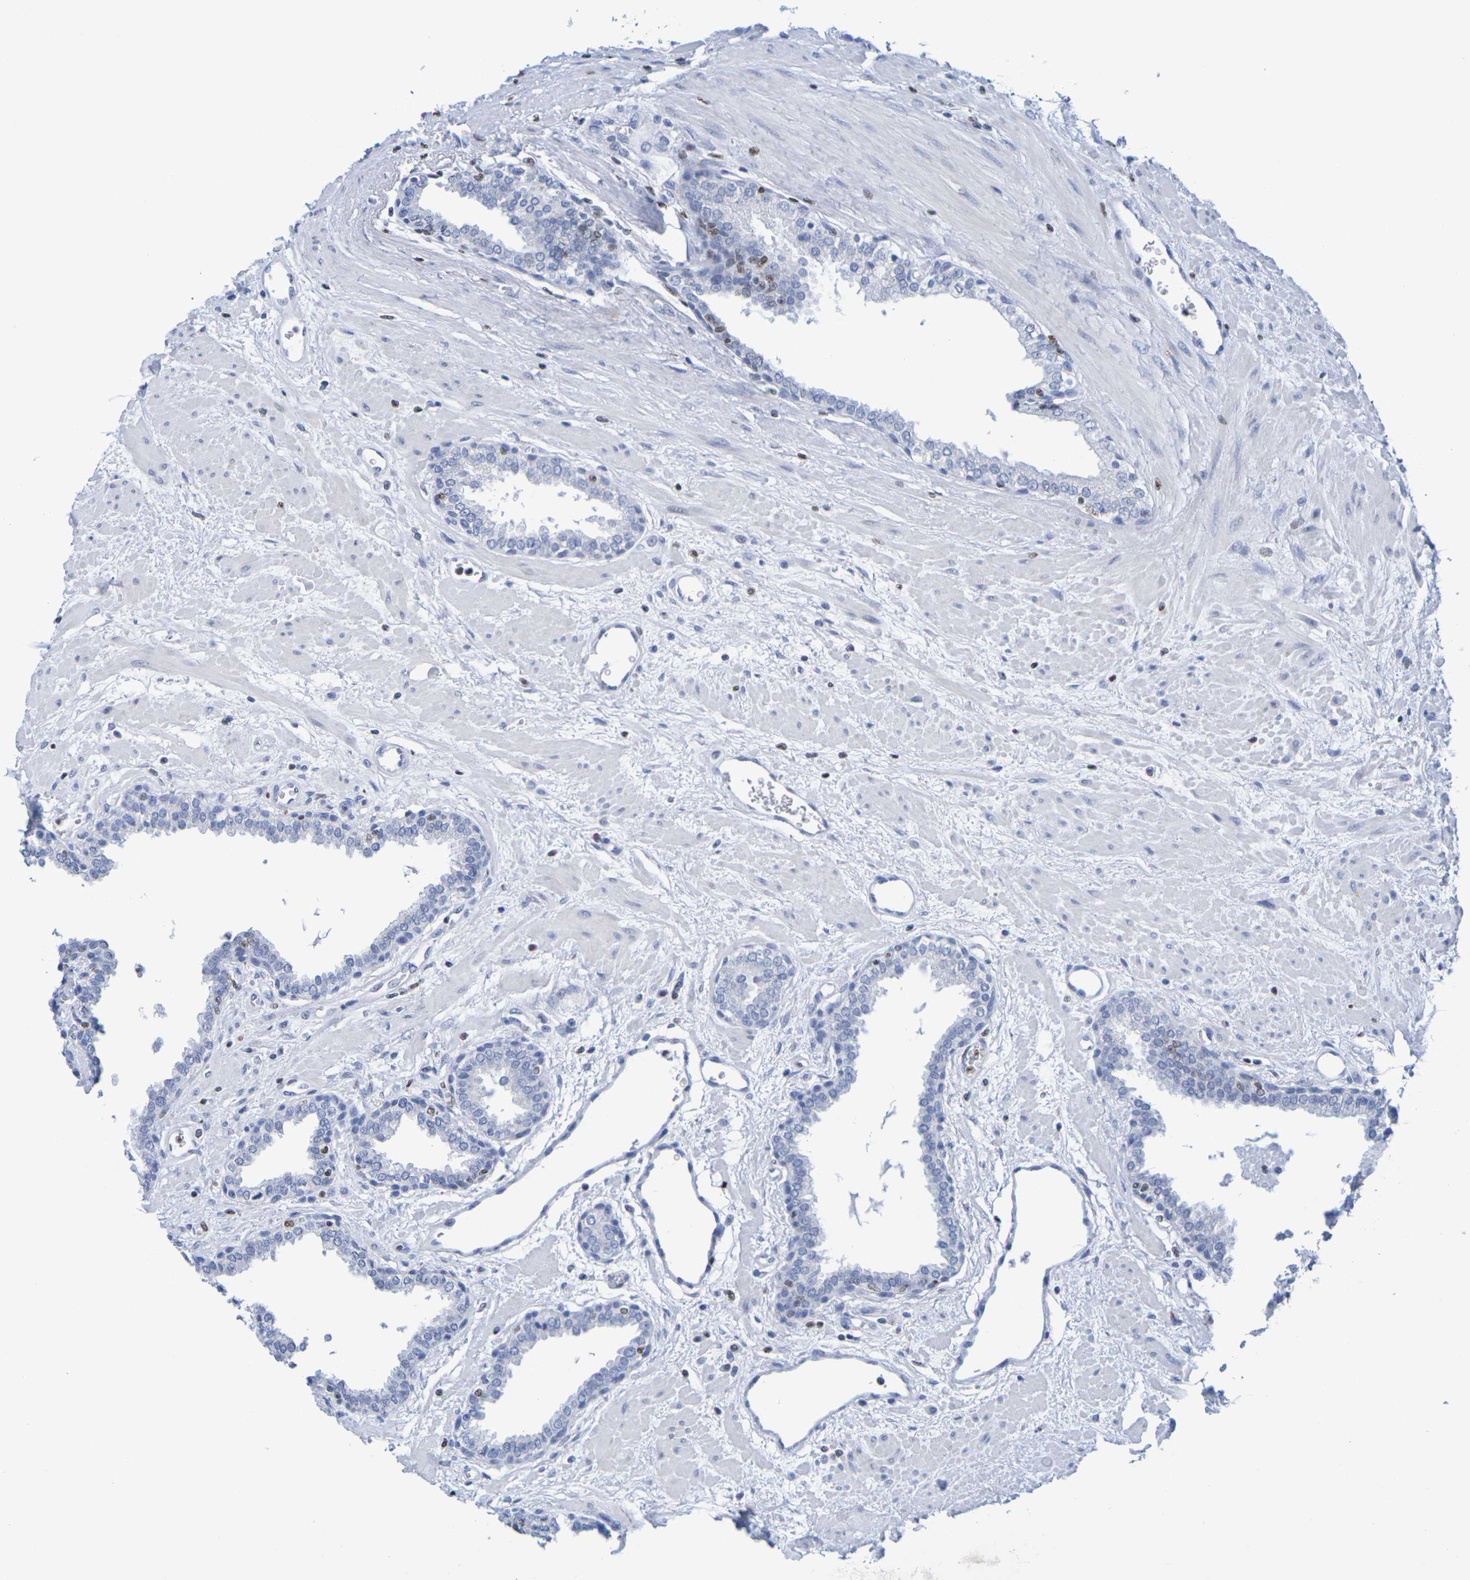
{"staining": {"intensity": "negative", "quantity": "none", "location": "none"}, "tissue": "prostate", "cell_type": "Glandular cells", "image_type": "normal", "snomed": [{"axis": "morphology", "description": "Normal tissue, NOS"}, {"axis": "topography", "description": "Prostate"}], "caption": "Immunohistochemistry (IHC) histopathology image of unremarkable prostate: human prostate stained with DAB (3,3'-diaminobenzidine) displays no significant protein positivity in glandular cells. (DAB immunohistochemistry with hematoxylin counter stain).", "gene": "H1", "patient": {"sex": "male", "age": 51}}